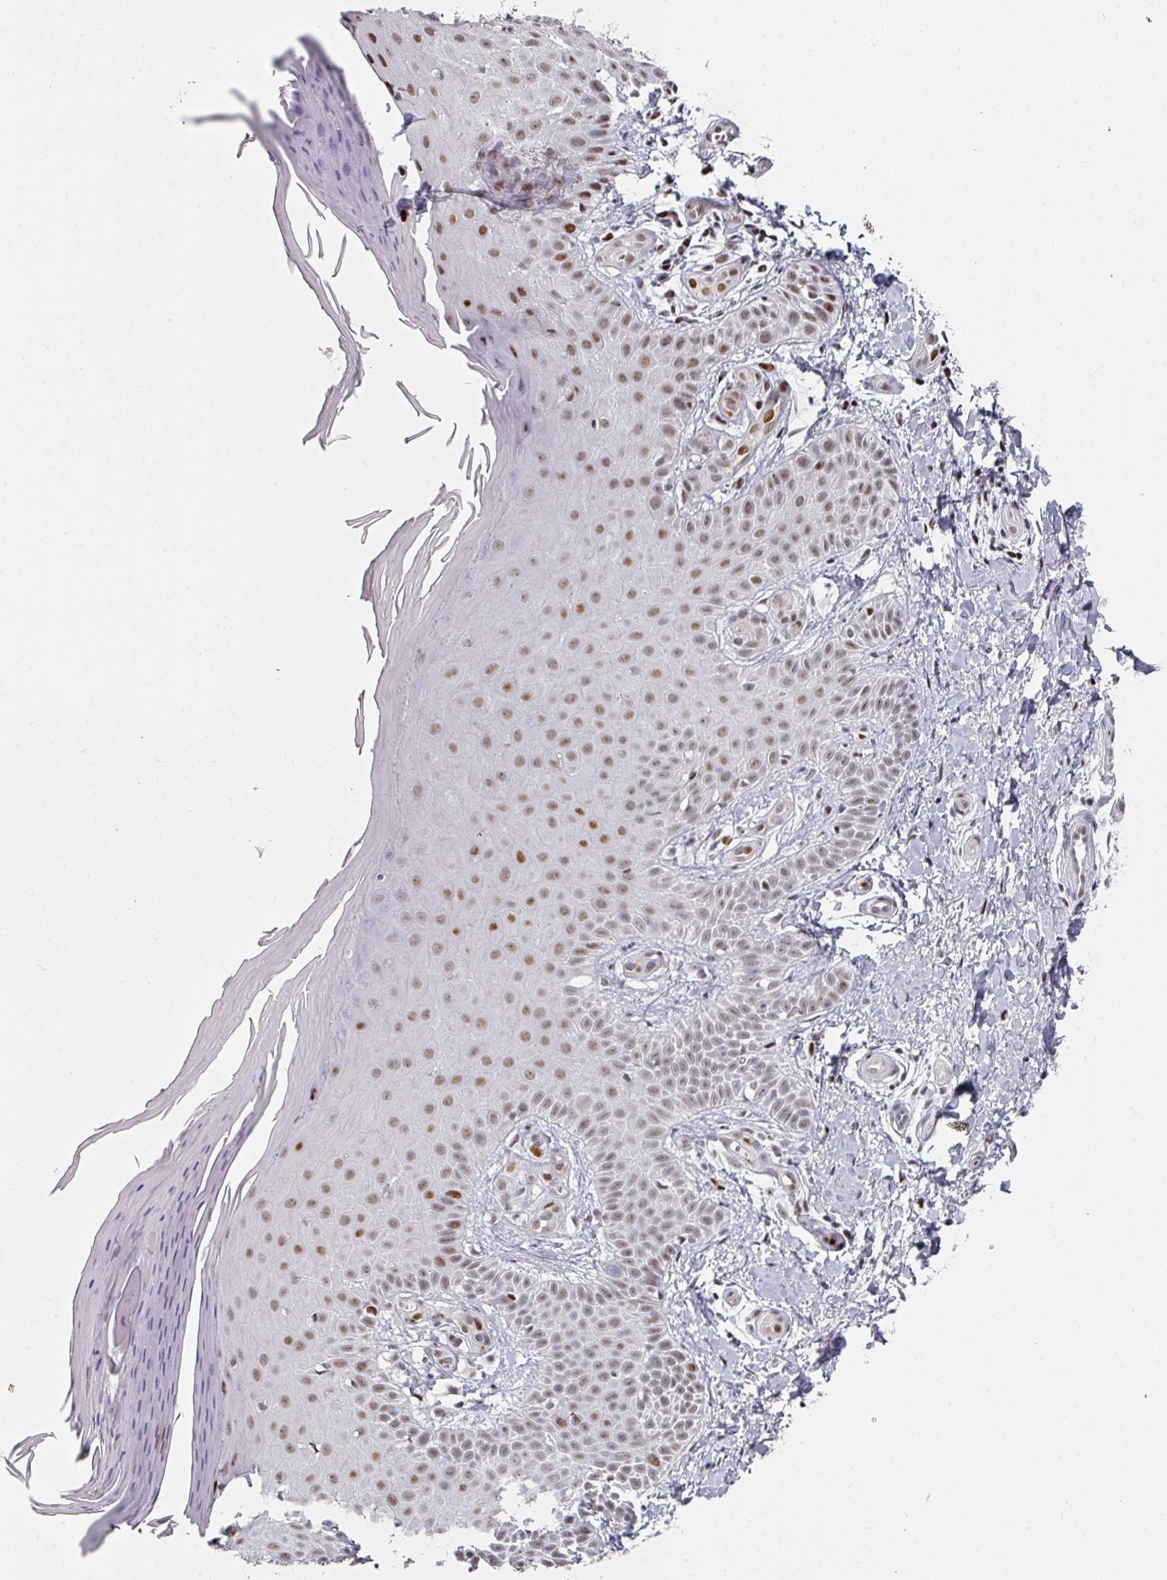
{"staining": {"intensity": "negative", "quantity": "none", "location": "none"}, "tissue": "skin", "cell_type": "Fibroblasts", "image_type": "normal", "snomed": [{"axis": "morphology", "description": "Normal tissue, NOS"}, {"axis": "topography", "description": "Skin"}], "caption": "Fibroblasts show no significant positivity in normal skin. (Brightfield microscopy of DAB (3,3'-diaminobenzidine) immunohistochemistry at high magnification).", "gene": "SF3B5", "patient": {"sex": "male", "age": 81}}